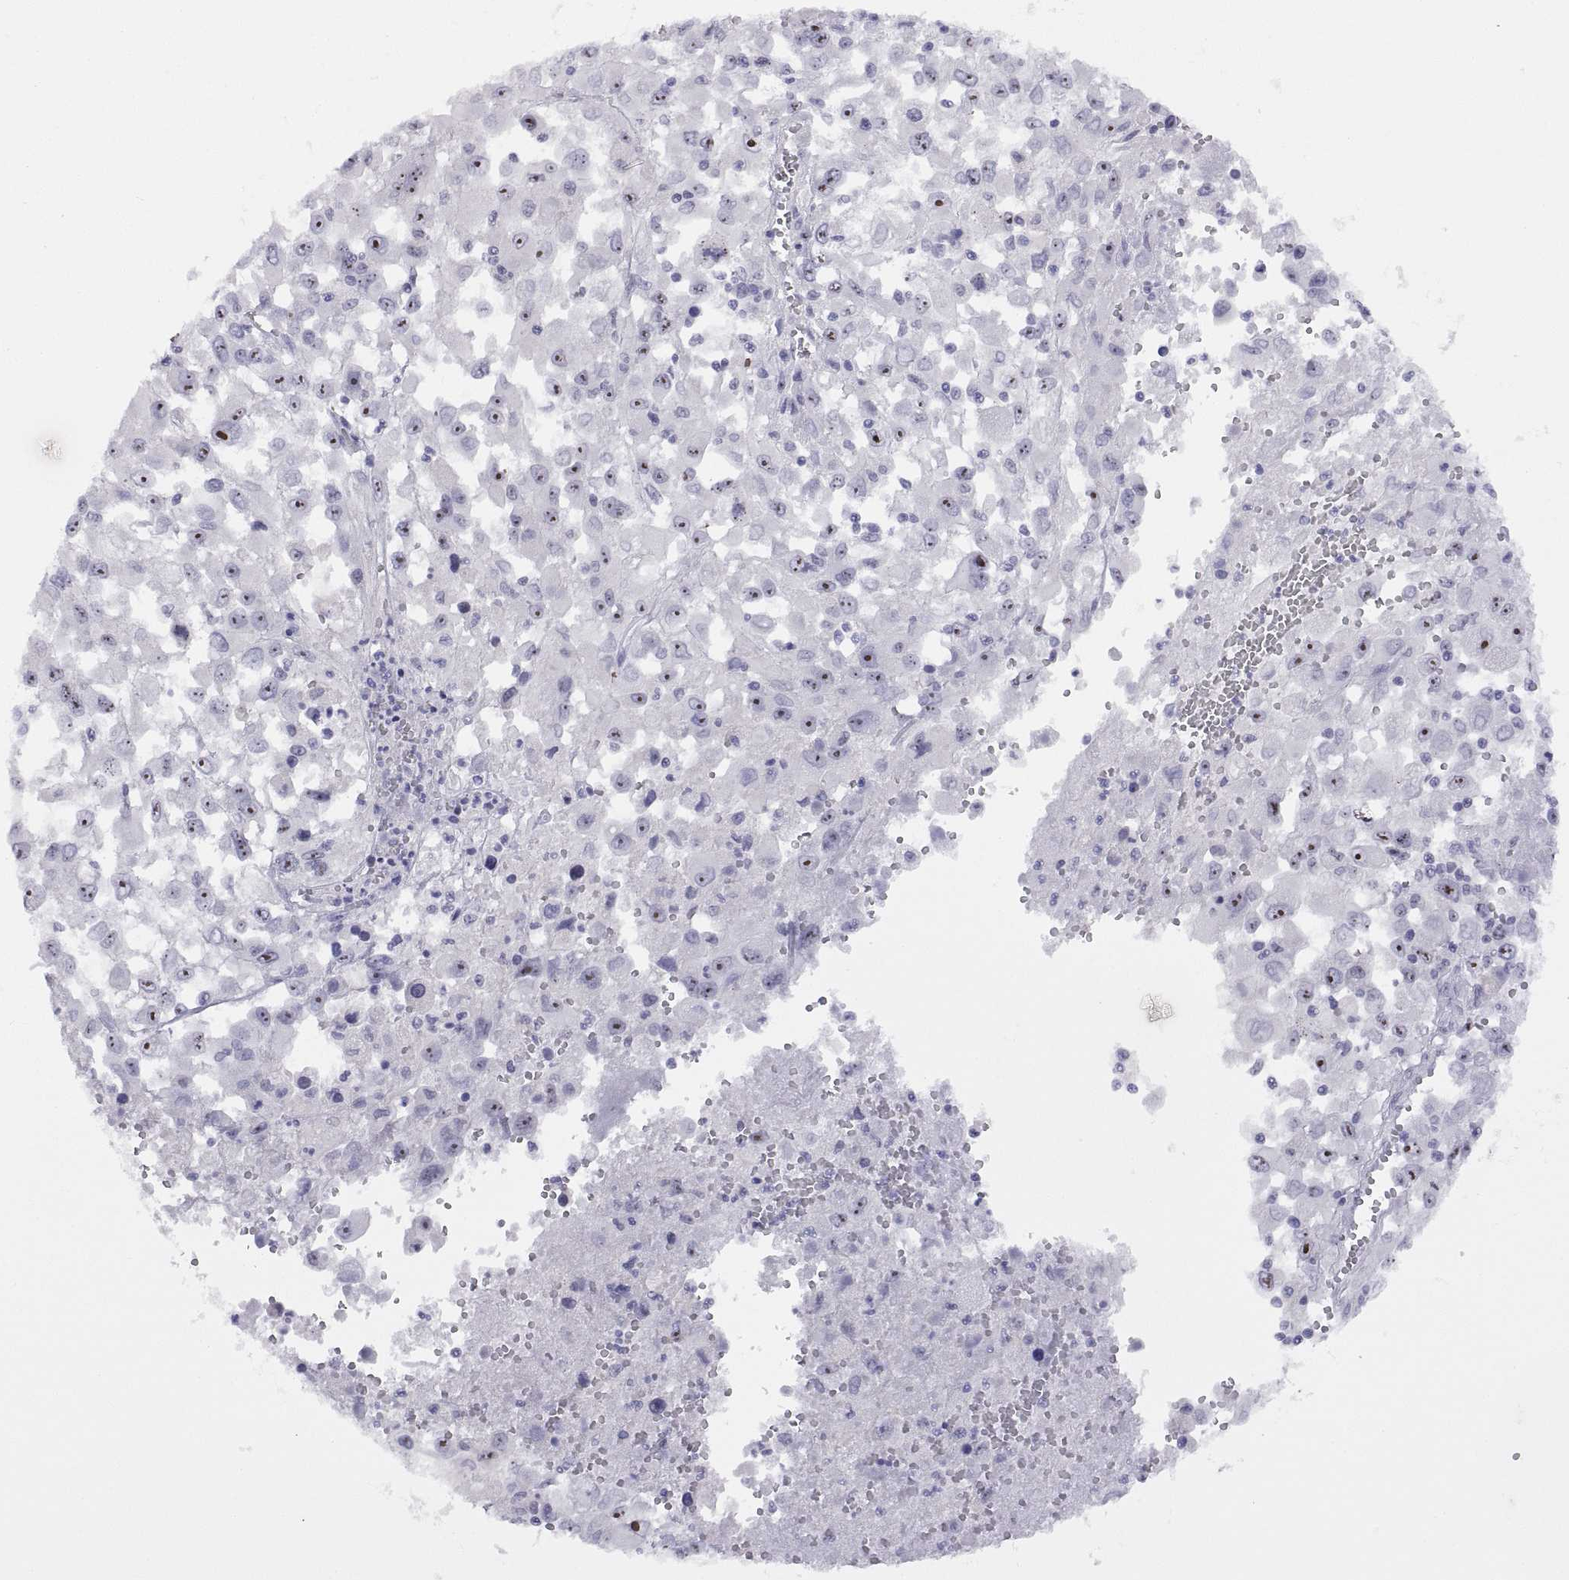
{"staining": {"intensity": "moderate", "quantity": ">75%", "location": "nuclear"}, "tissue": "melanoma", "cell_type": "Tumor cells", "image_type": "cancer", "snomed": [{"axis": "morphology", "description": "Malignant melanoma, Metastatic site"}, {"axis": "topography", "description": "Soft tissue"}], "caption": "High-magnification brightfield microscopy of melanoma stained with DAB (3,3'-diaminobenzidine) (brown) and counterstained with hematoxylin (blue). tumor cells exhibit moderate nuclear positivity is seen in approximately>75% of cells.", "gene": "VSX2", "patient": {"sex": "male", "age": 50}}